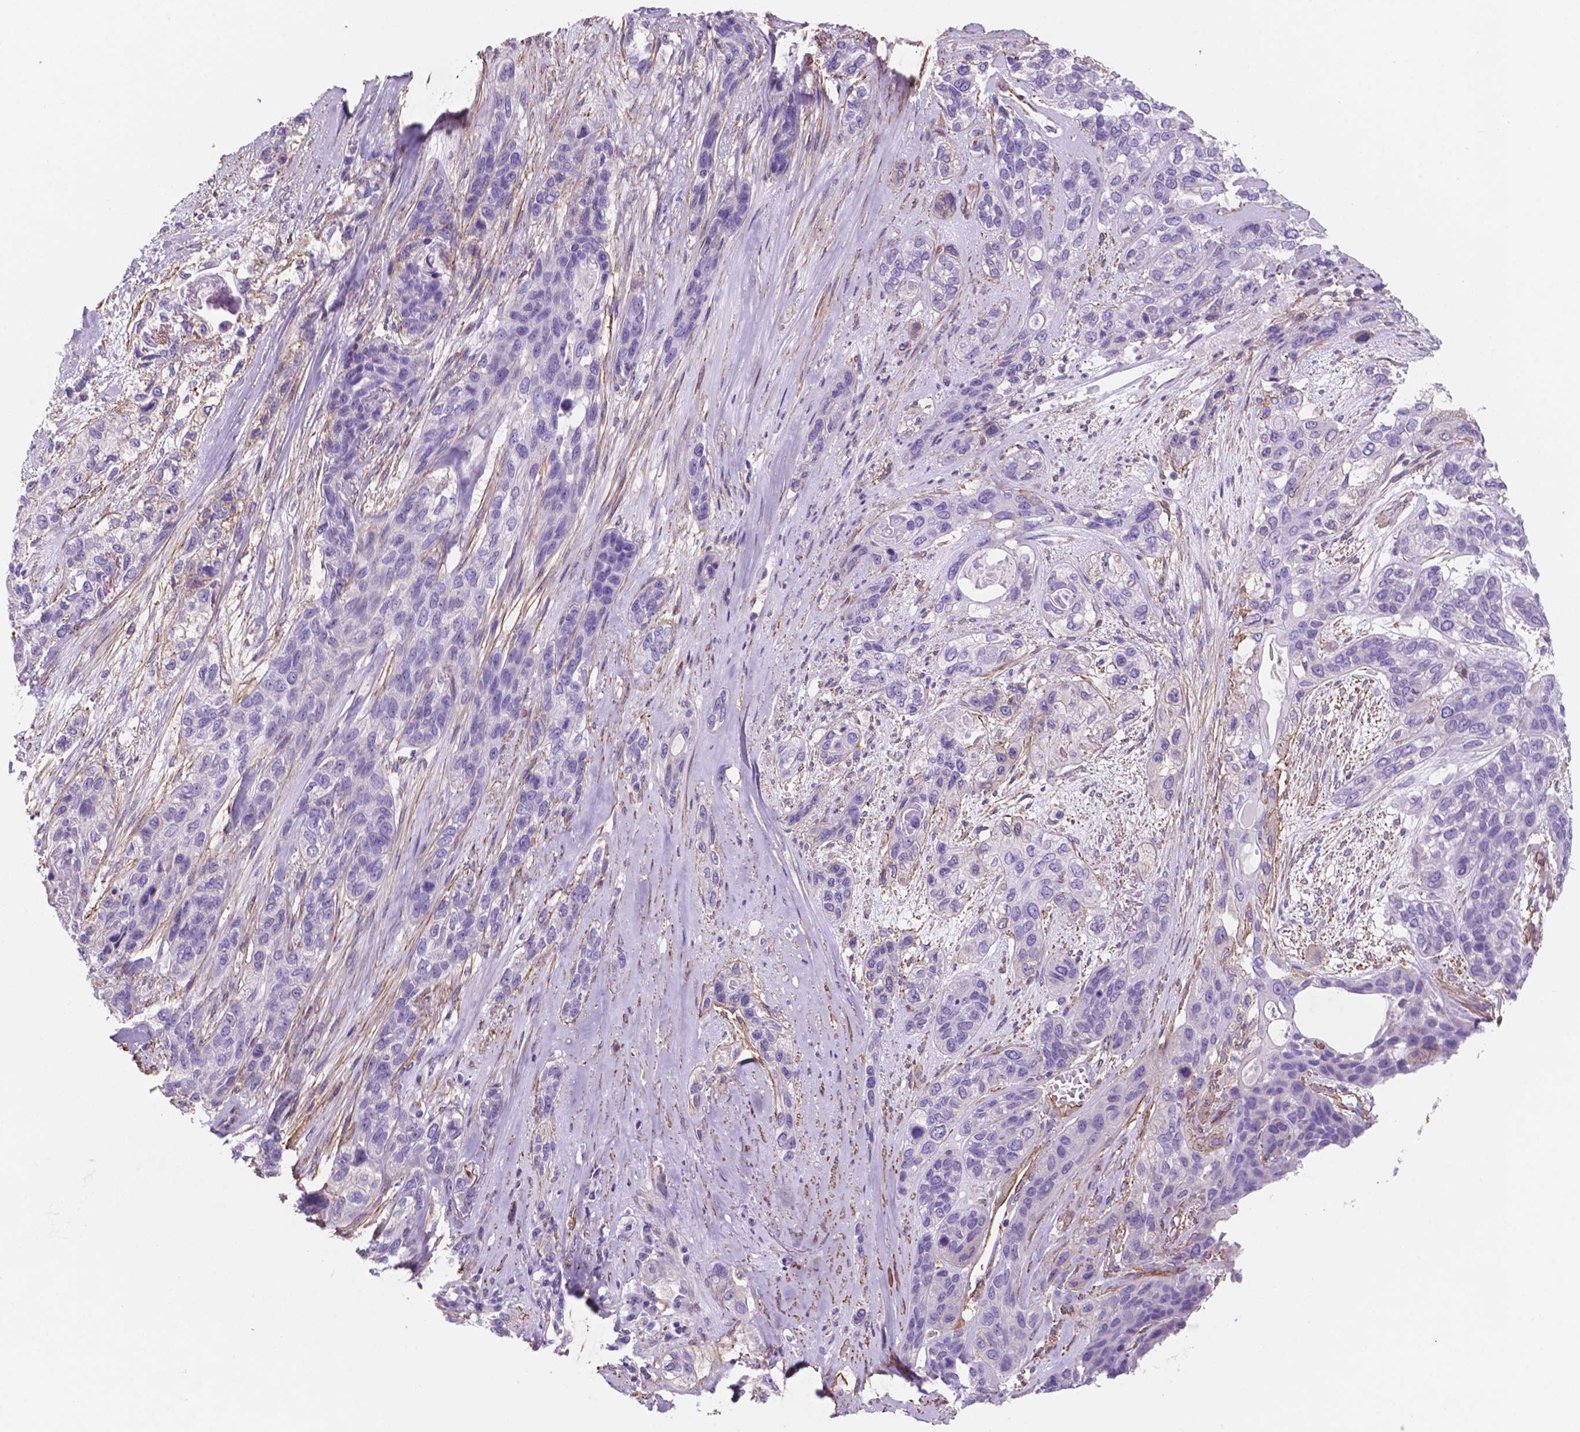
{"staining": {"intensity": "negative", "quantity": "none", "location": "none"}, "tissue": "lung cancer", "cell_type": "Tumor cells", "image_type": "cancer", "snomed": [{"axis": "morphology", "description": "Squamous cell carcinoma, NOS"}, {"axis": "topography", "description": "Lung"}], "caption": "Lung cancer was stained to show a protein in brown. There is no significant expression in tumor cells.", "gene": "TOR2A", "patient": {"sex": "female", "age": 70}}